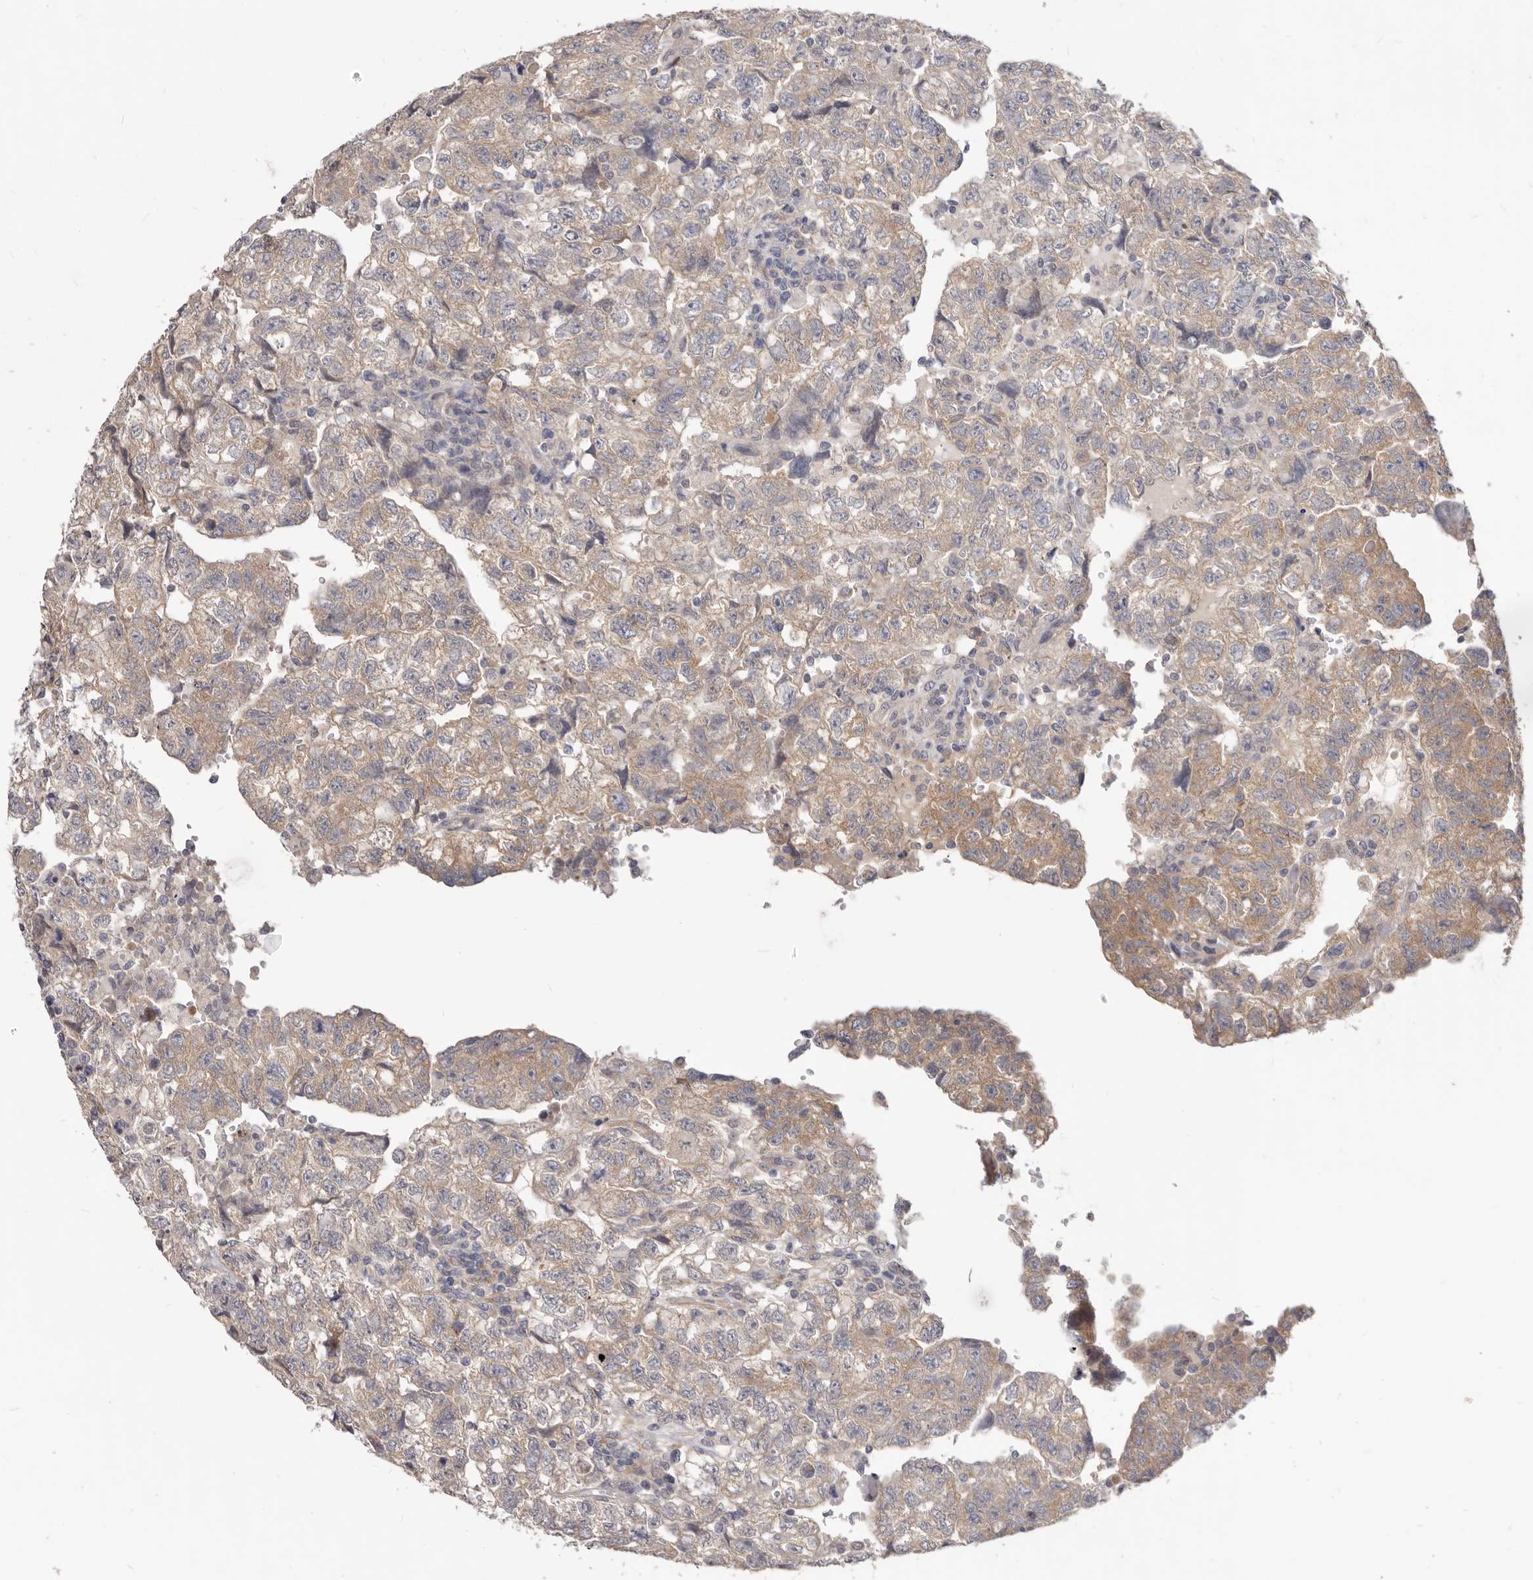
{"staining": {"intensity": "weak", "quantity": ">75%", "location": "cytoplasmic/membranous"}, "tissue": "testis cancer", "cell_type": "Tumor cells", "image_type": "cancer", "snomed": [{"axis": "morphology", "description": "Carcinoma, Embryonal, NOS"}, {"axis": "topography", "description": "Testis"}], "caption": "Immunohistochemical staining of human embryonal carcinoma (testis) demonstrates low levels of weak cytoplasmic/membranous protein positivity in about >75% of tumor cells. (Stains: DAB (3,3'-diaminobenzidine) in brown, nuclei in blue, Microscopy: brightfield microscopy at high magnification).", "gene": "WDR77", "patient": {"sex": "male", "age": 36}}